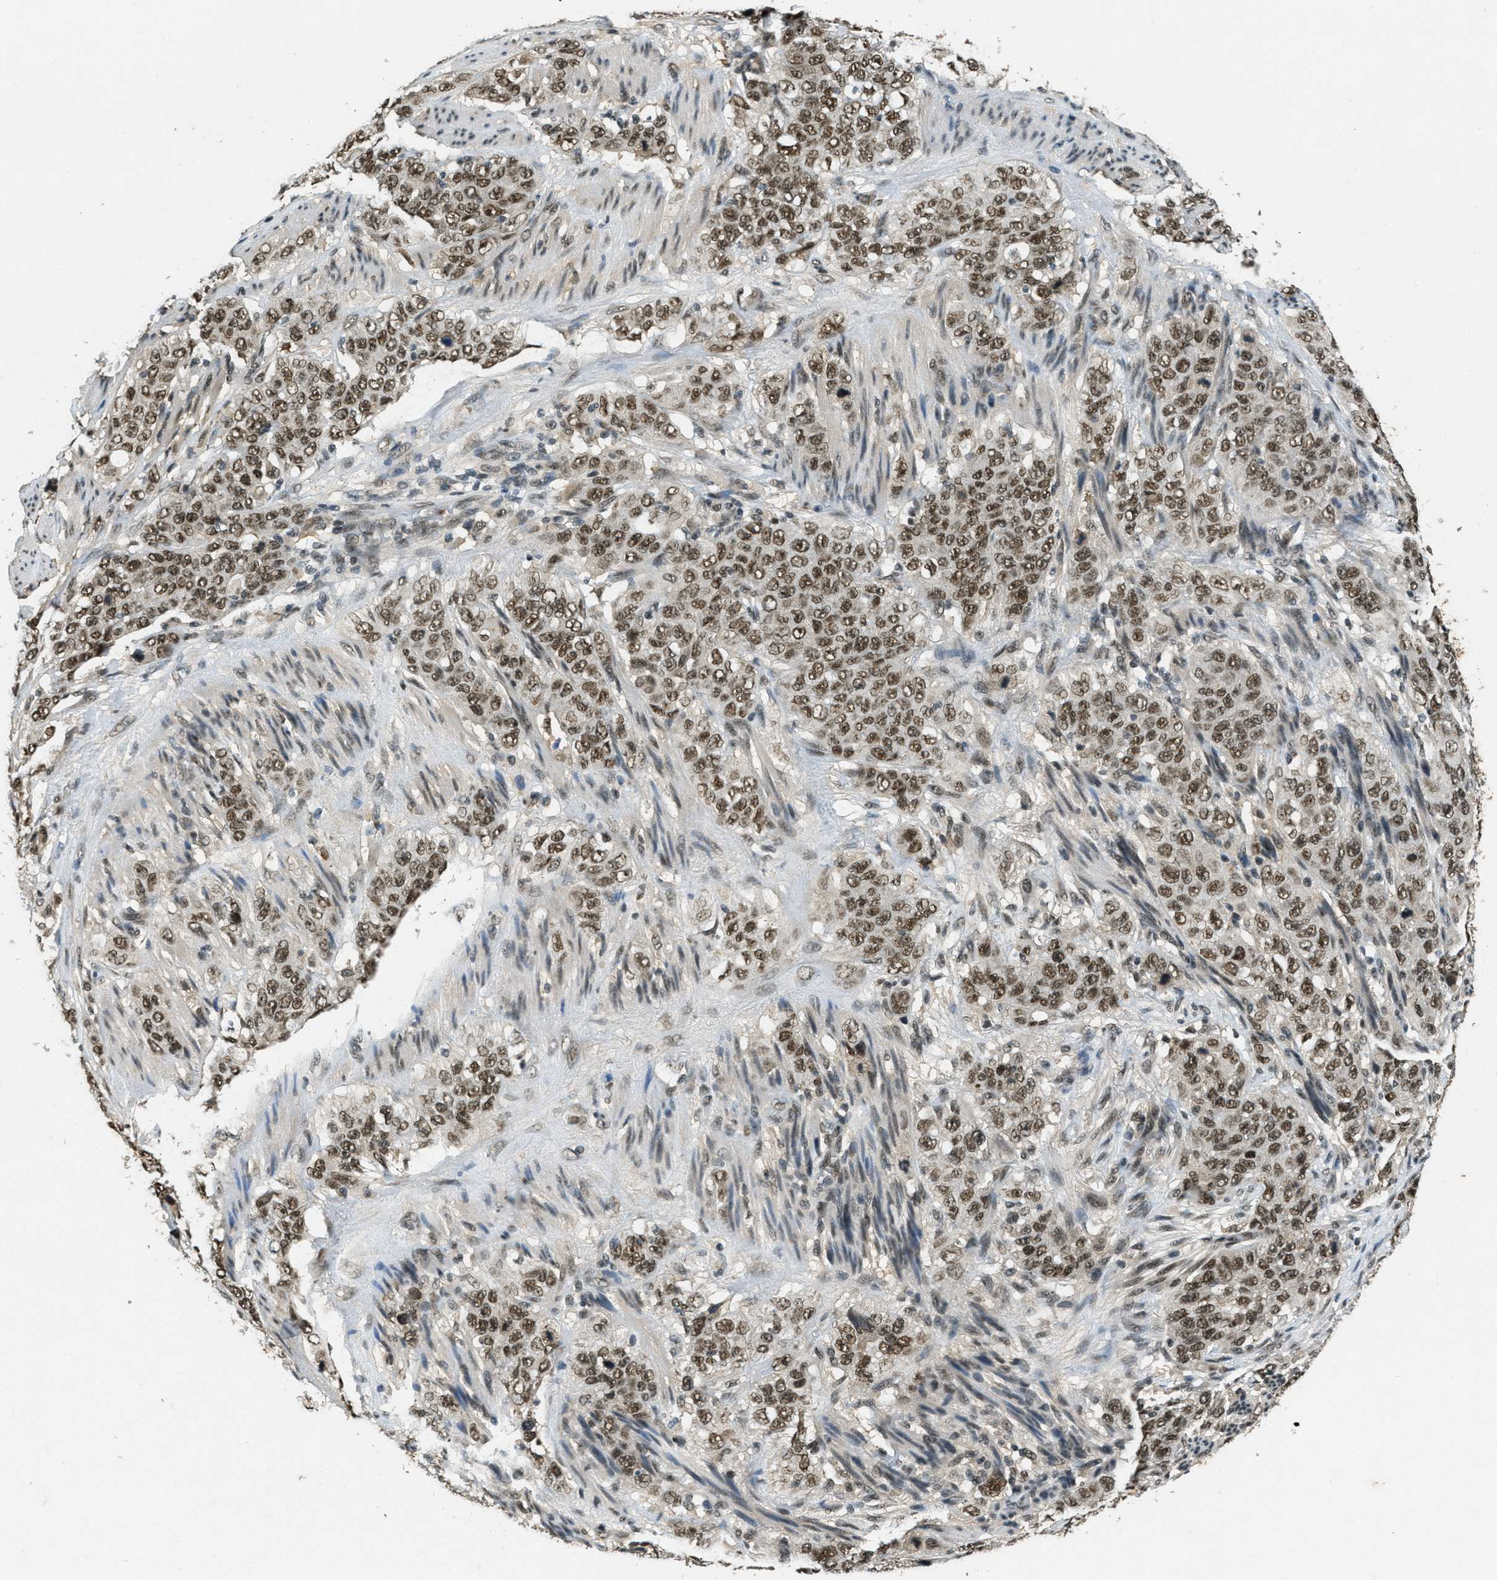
{"staining": {"intensity": "strong", "quantity": ">75%", "location": "nuclear"}, "tissue": "stomach cancer", "cell_type": "Tumor cells", "image_type": "cancer", "snomed": [{"axis": "morphology", "description": "Adenocarcinoma, NOS"}, {"axis": "topography", "description": "Stomach"}], "caption": "High-power microscopy captured an IHC micrograph of adenocarcinoma (stomach), revealing strong nuclear staining in approximately >75% of tumor cells. (DAB = brown stain, brightfield microscopy at high magnification).", "gene": "ZNF148", "patient": {"sex": "male", "age": 48}}